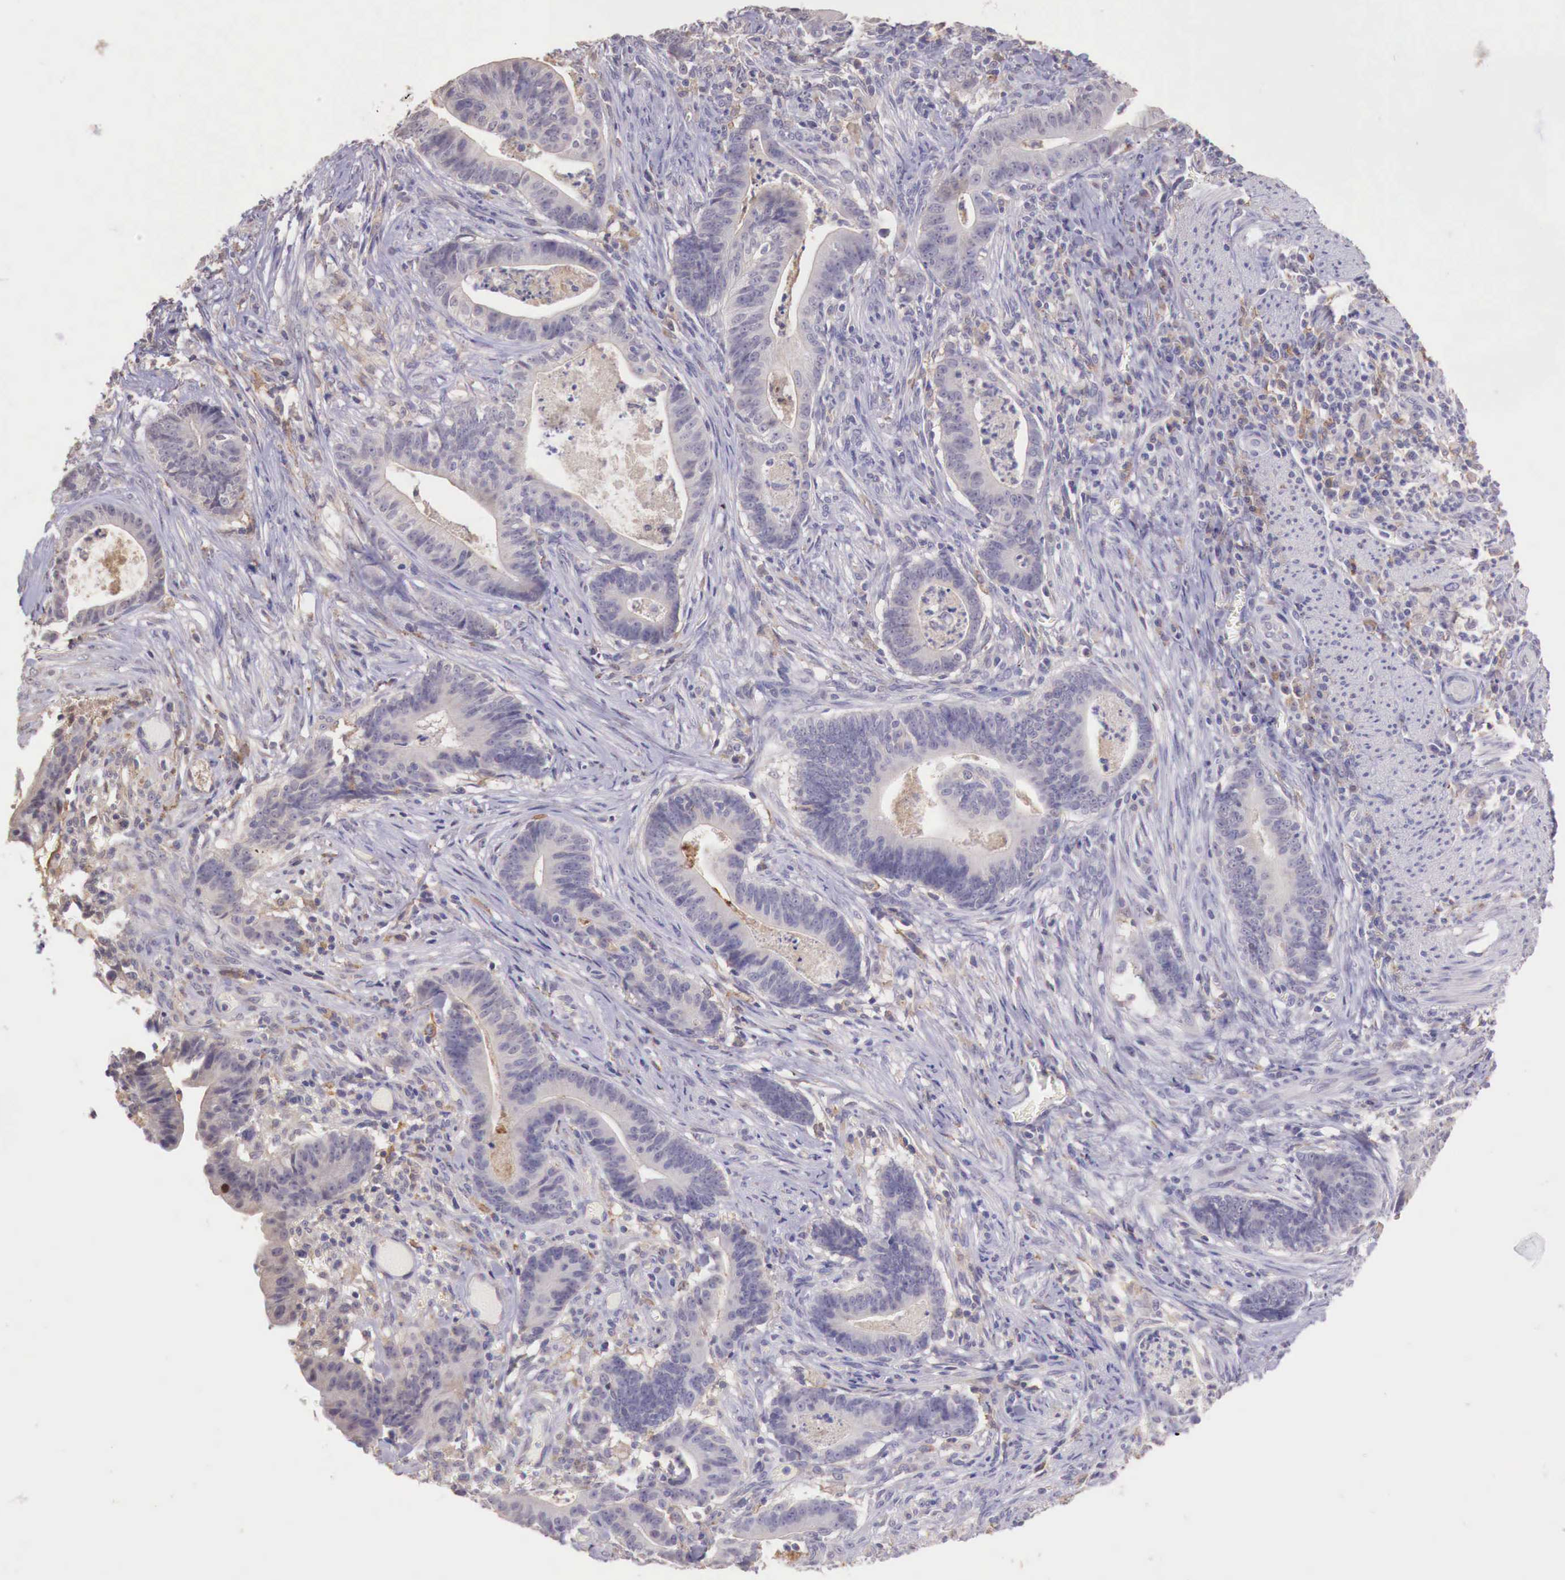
{"staining": {"intensity": "weak", "quantity": "<25%", "location": "cytoplasmic/membranous"}, "tissue": "stomach cancer", "cell_type": "Tumor cells", "image_type": "cancer", "snomed": [{"axis": "morphology", "description": "Adenocarcinoma, NOS"}, {"axis": "topography", "description": "Stomach, lower"}], "caption": "The photomicrograph reveals no staining of tumor cells in adenocarcinoma (stomach).", "gene": "CHRDL1", "patient": {"sex": "female", "age": 86}}